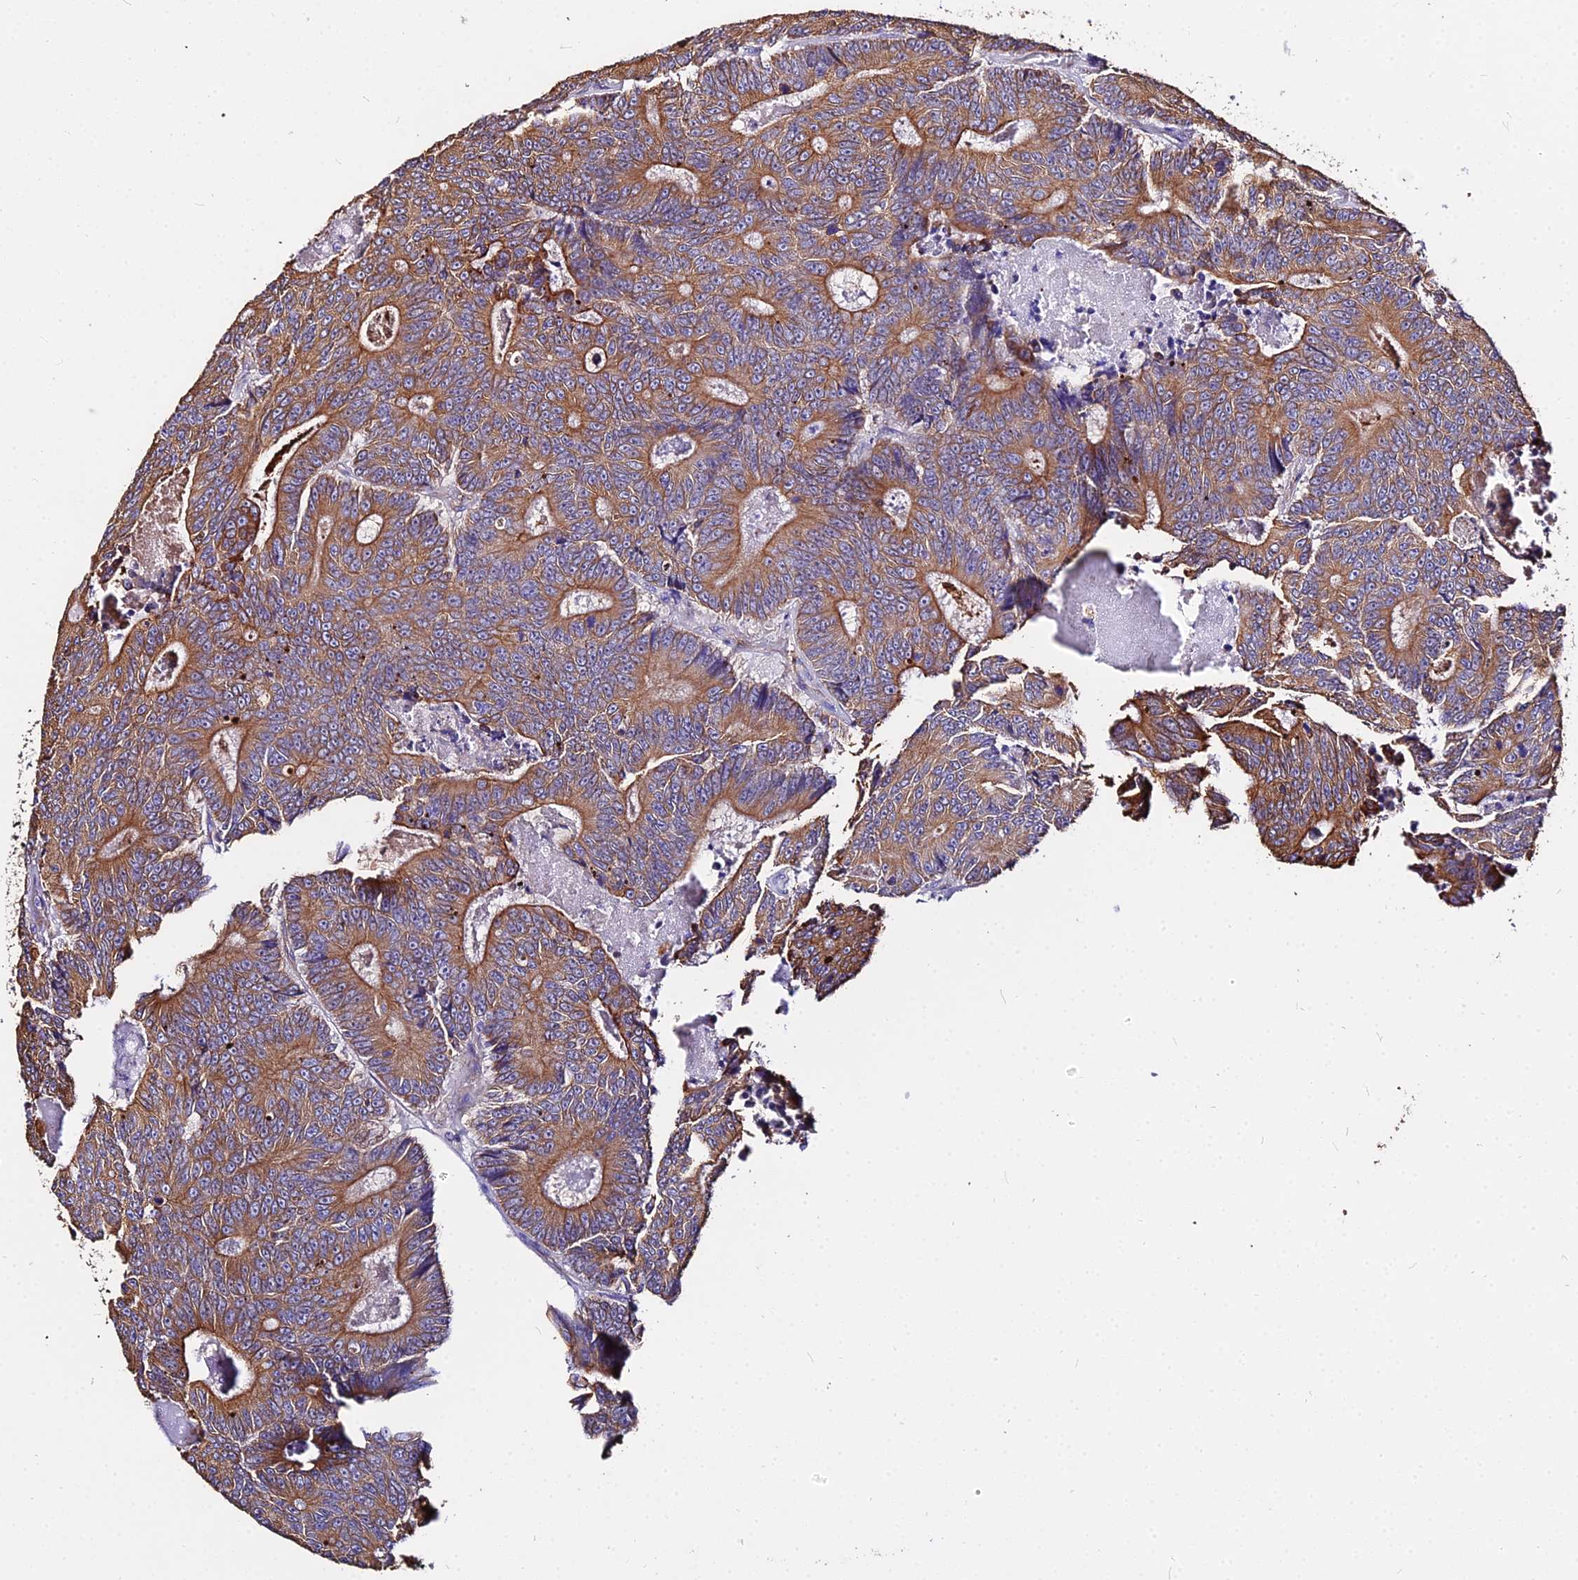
{"staining": {"intensity": "moderate", "quantity": ">75%", "location": "cytoplasmic/membranous"}, "tissue": "colorectal cancer", "cell_type": "Tumor cells", "image_type": "cancer", "snomed": [{"axis": "morphology", "description": "Adenocarcinoma, NOS"}, {"axis": "topography", "description": "Colon"}], "caption": "A brown stain labels moderate cytoplasmic/membranous positivity of a protein in colorectal adenocarcinoma tumor cells.", "gene": "DAW1", "patient": {"sex": "male", "age": 83}}